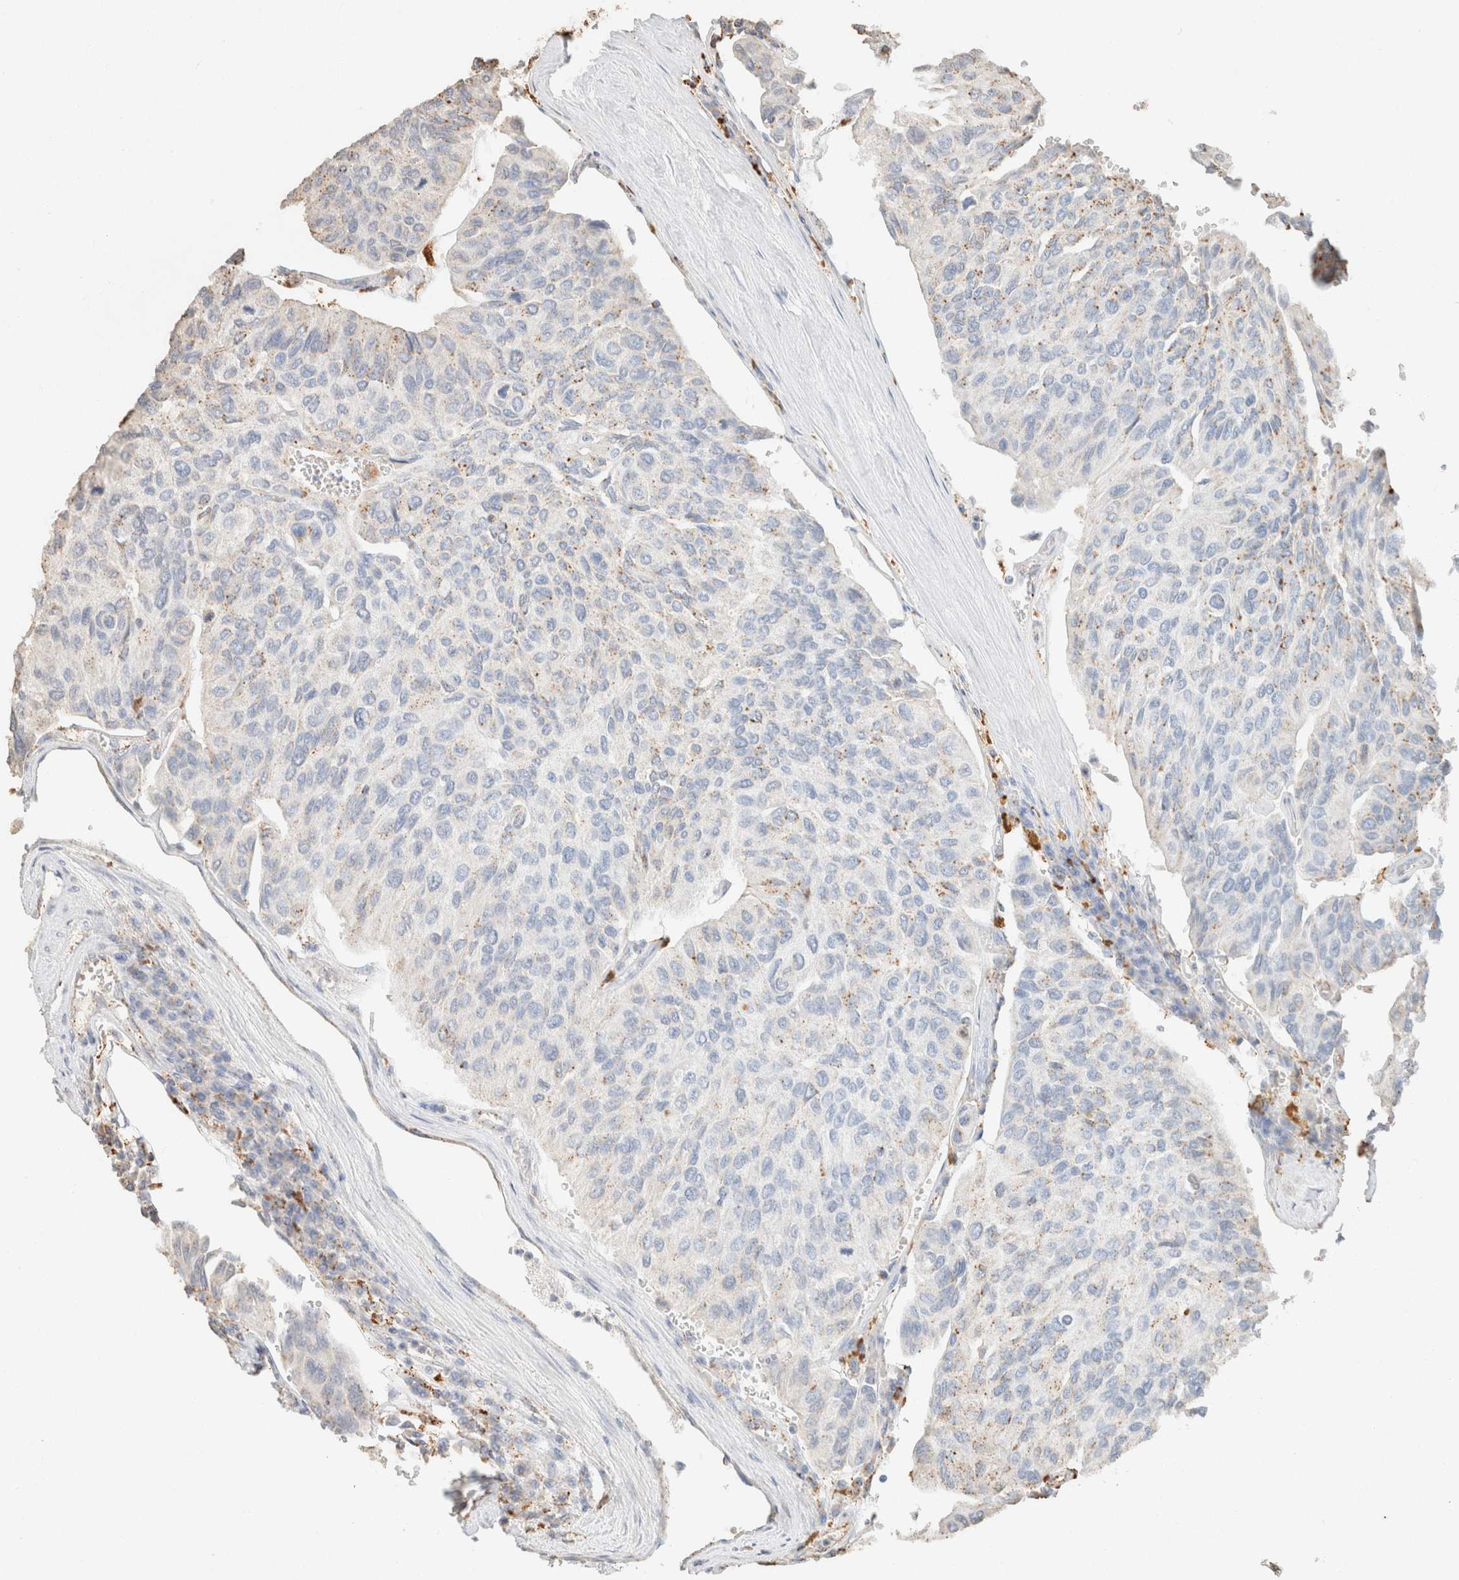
{"staining": {"intensity": "weak", "quantity": "<25%", "location": "cytoplasmic/membranous"}, "tissue": "urothelial cancer", "cell_type": "Tumor cells", "image_type": "cancer", "snomed": [{"axis": "morphology", "description": "Urothelial carcinoma, High grade"}, {"axis": "topography", "description": "Urinary bladder"}], "caption": "Tumor cells are negative for protein expression in human urothelial carcinoma (high-grade).", "gene": "CTSC", "patient": {"sex": "male", "age": 66}}